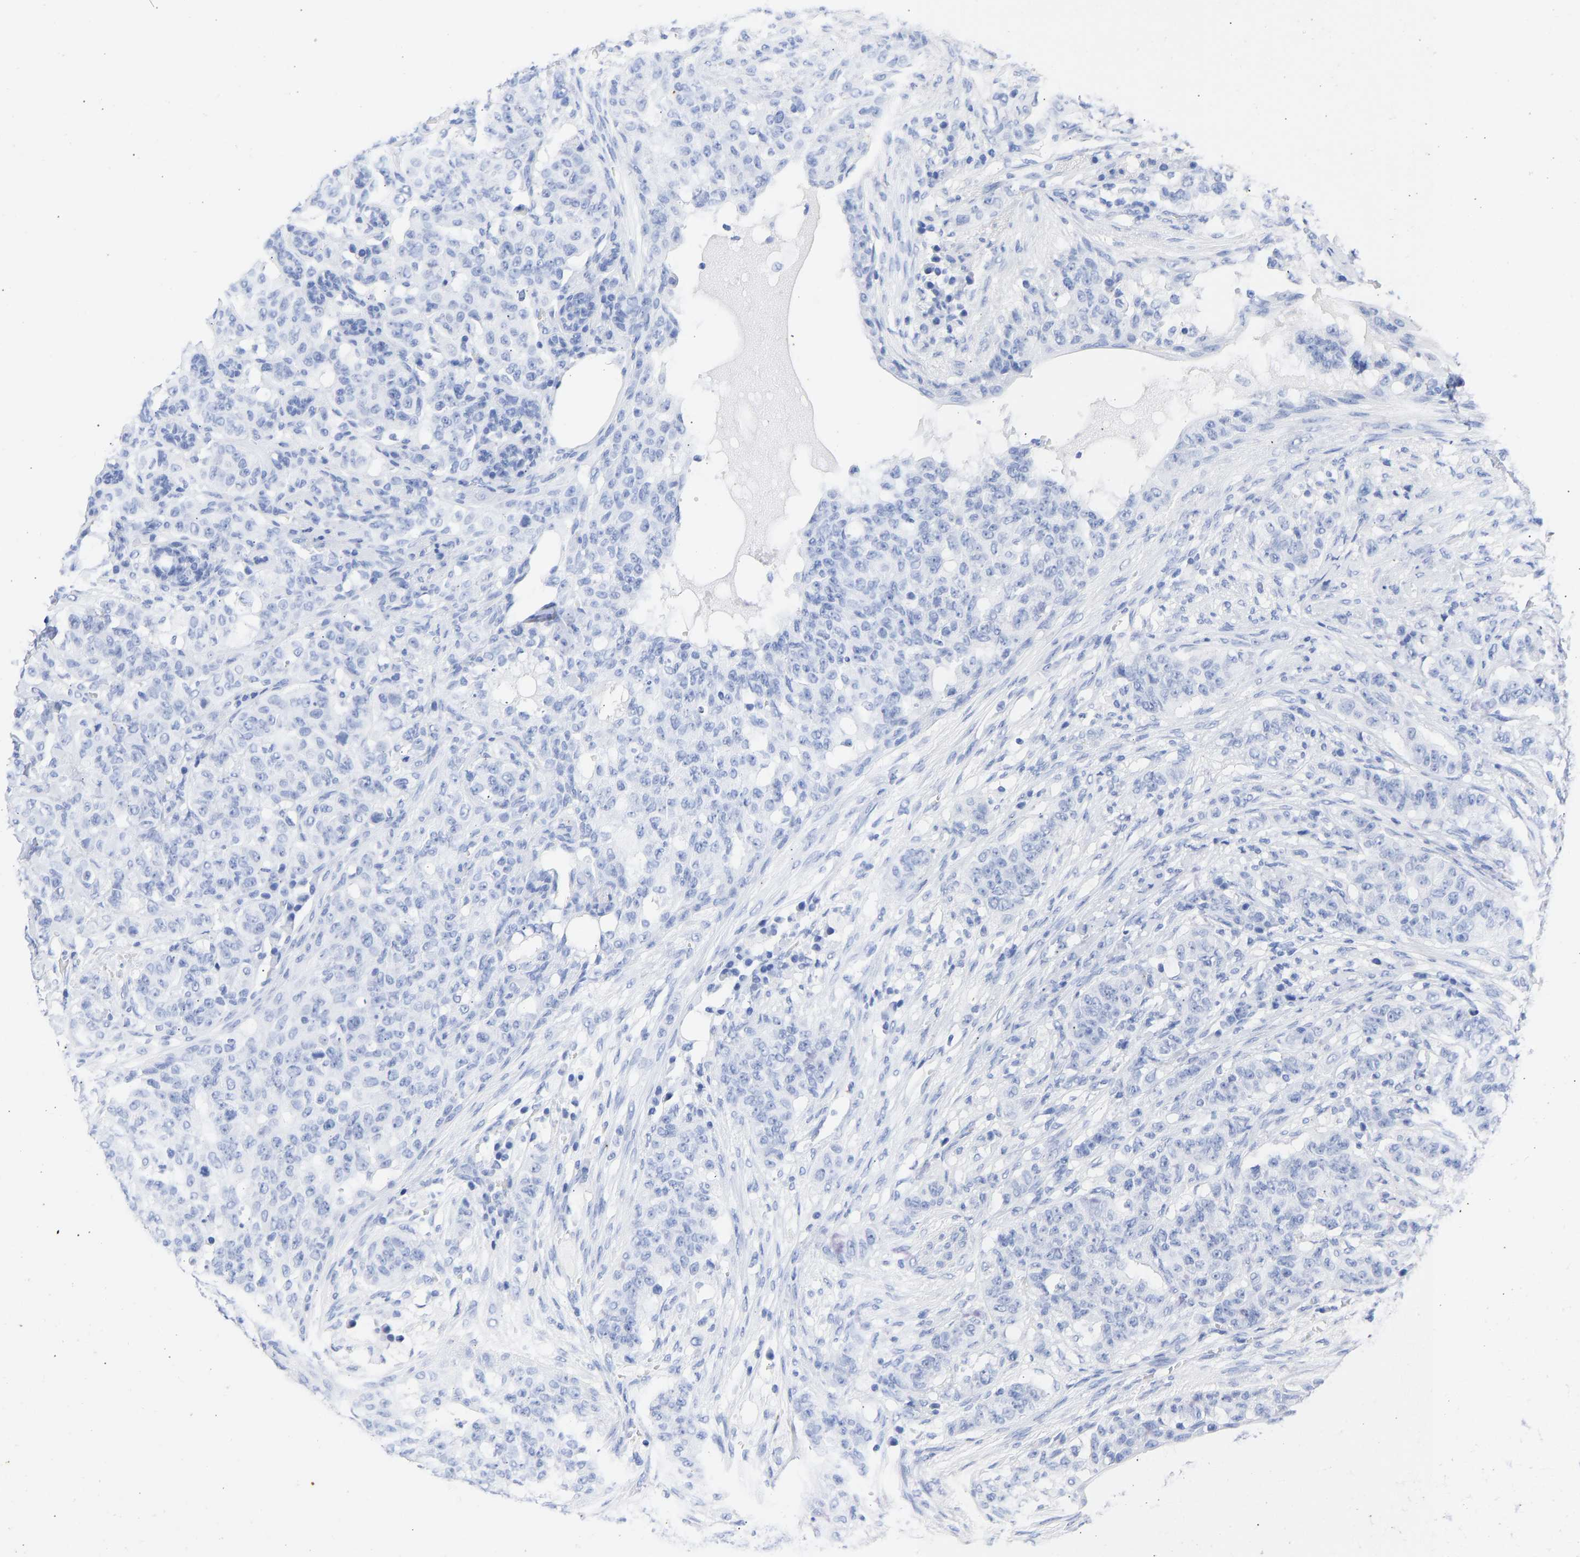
{"staining": {"intensity": "negative", "quantity": "none", "location": "none"}, "tissue": "breast cancer", "cell_type": "Tumor cells", "image_type": "cancer", "snomed": [{"axis": "morphology", "description": "Normal tissue, NOS"}, {"axis": "morphology", "description": "Duct carcinoma"}, {"axis": "topography", "description": "Breast"}], "caption": "Micrograph shows no significant protein positivity in tumor cells of breast cancer (invasive ductal carcinoma).", "gene": "KRT1", "patient": {"sex": "female", "age": 40}}